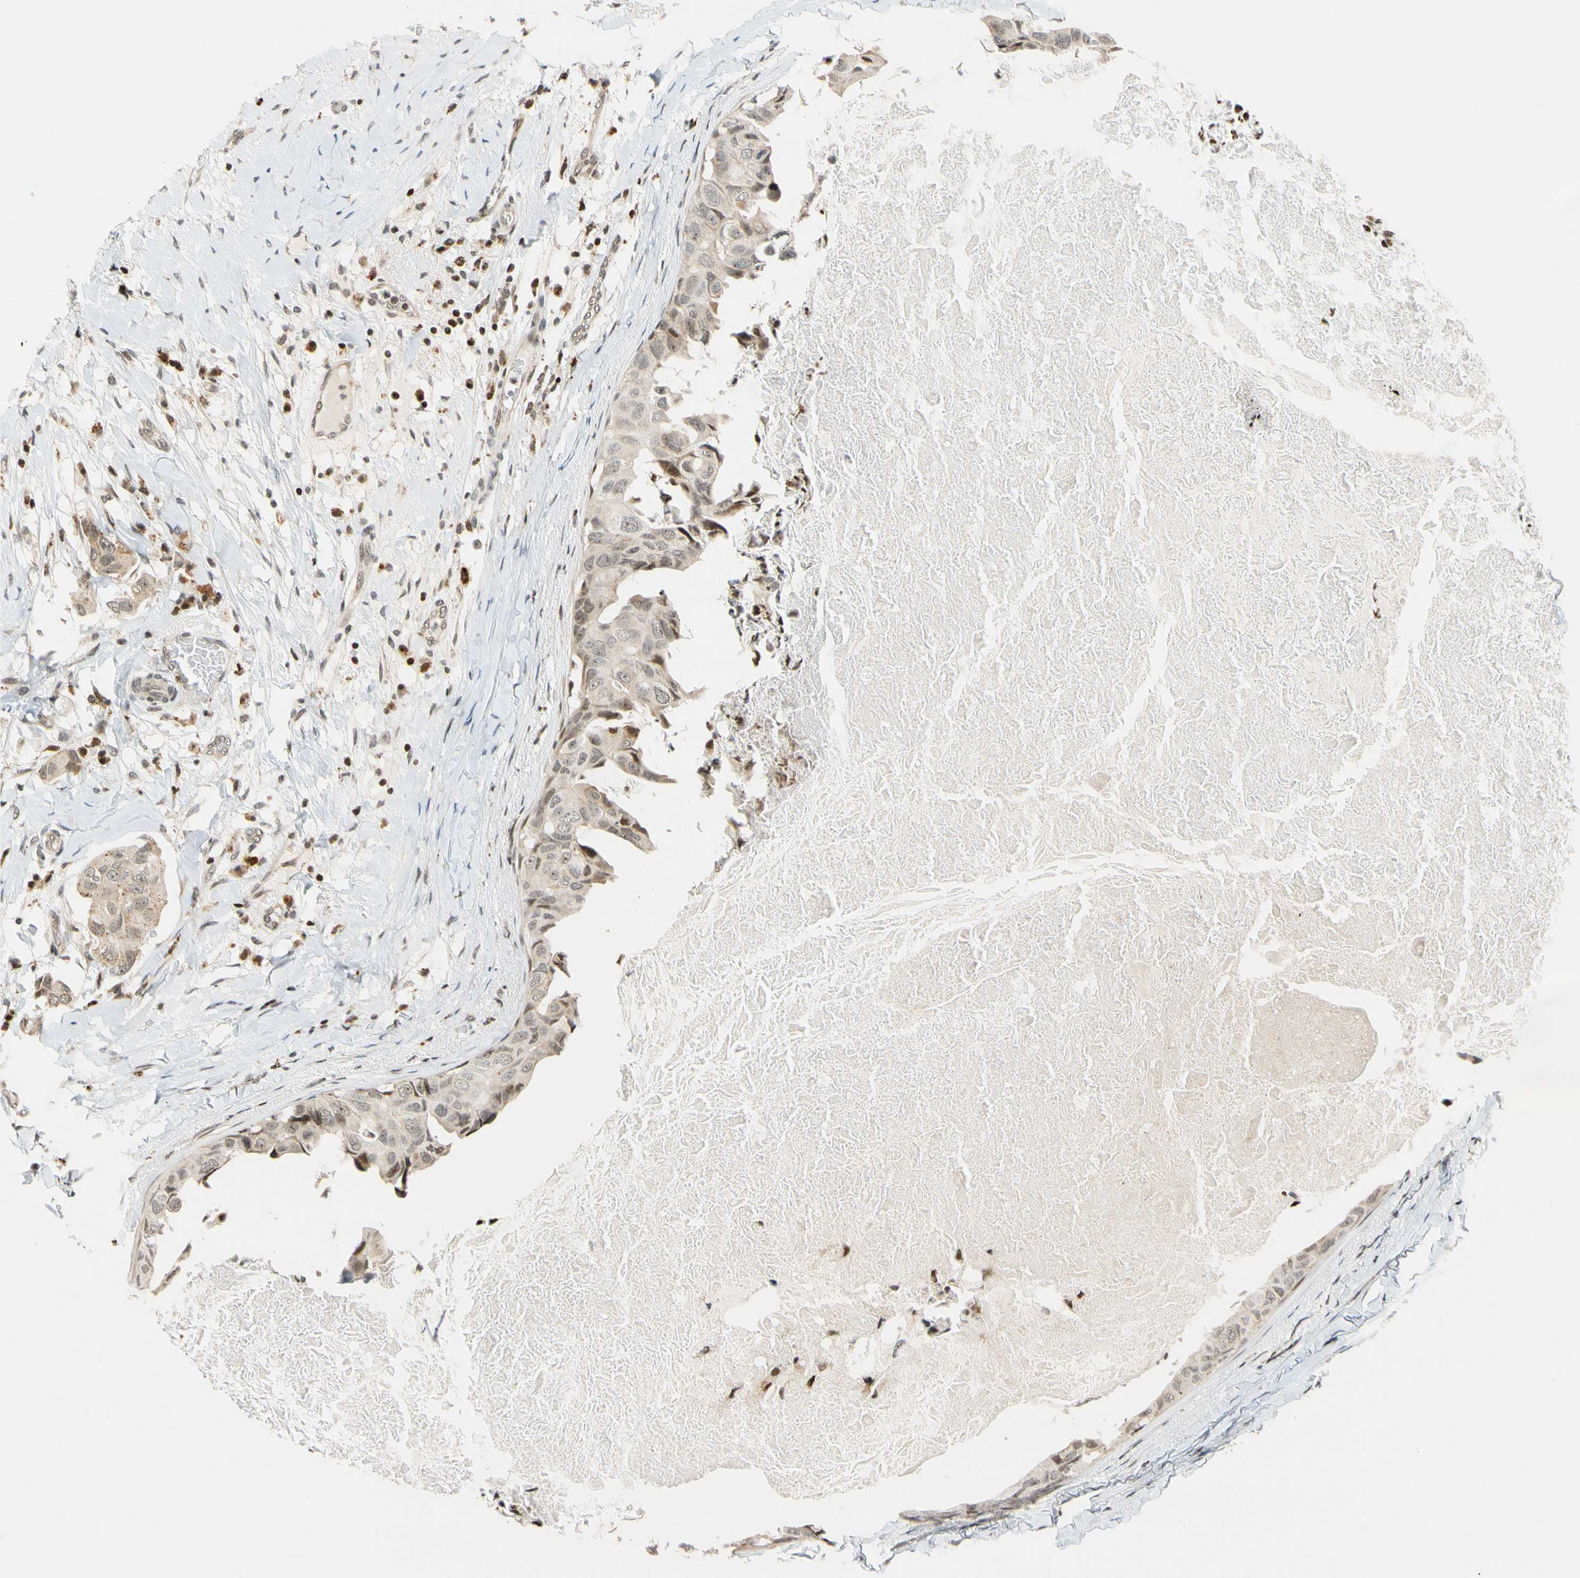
{"staining": {"intensity": "weak", "quantity": "25%-75%", "location": "cytoplasmic/membranous,nuclear"}, "tissue": "breast cancer", "cell_type": "Tumor cells", "image_type": "cancer", "snomed": [{"axis": "morphology", "description": "Duct carcinoma"}, {"axis": "topography", "description": "Breast"}], "caption": "A high-resolution histopathology image shows IHC staining of breast cancer, which demonstrates weak cytoplasmic/membranous and nuclear positivity in approximately 25%-75% of tumor cells.", "gene": "CDK7", "patient": {"sex": "female", "age": 40}}